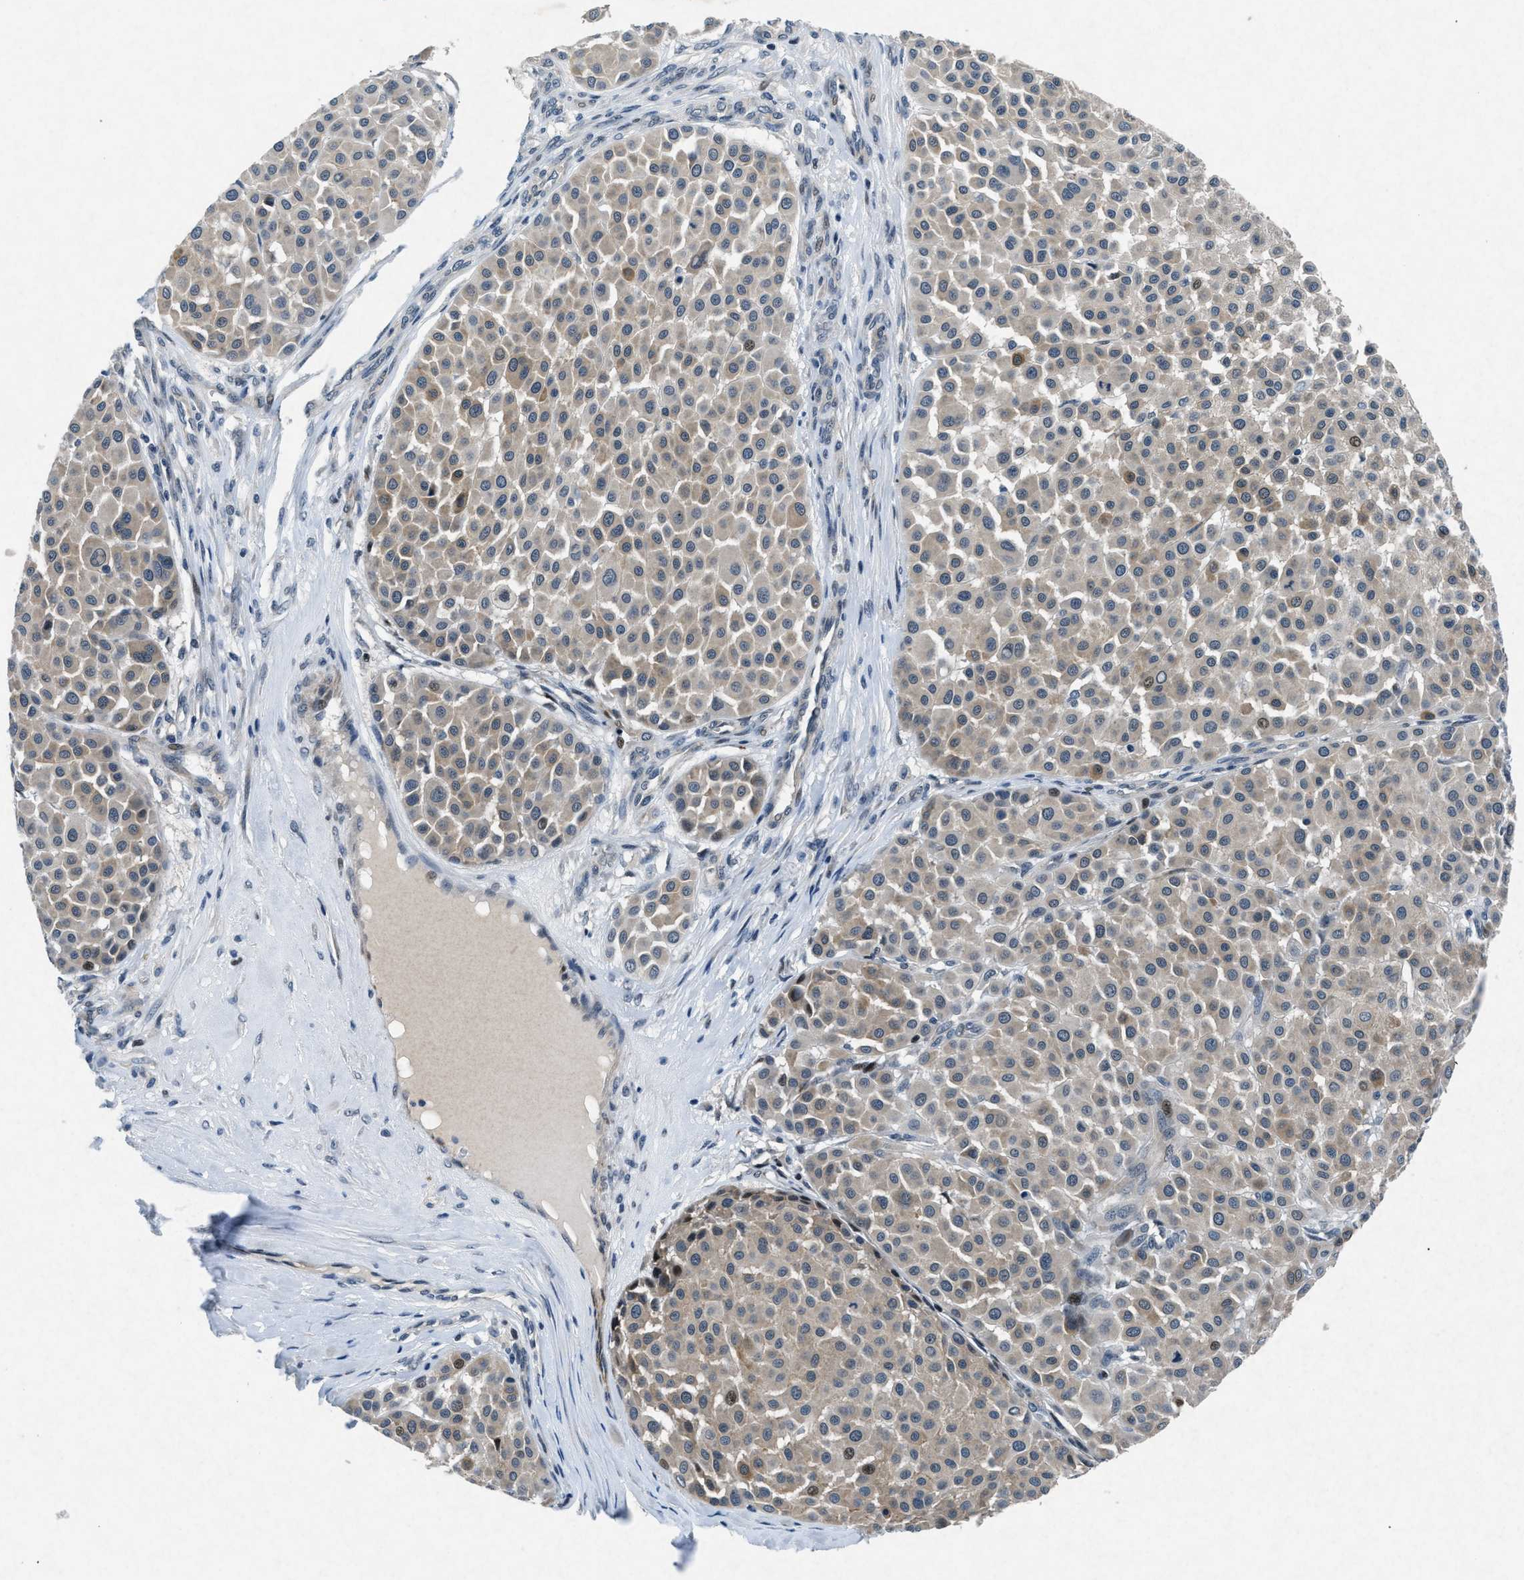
{"staining": {"intensity": "weak", "quantity": ">75%", "location": "cytoplasmic/membranous"}, "tissue": "melanoma", "cell_type": "Tumor cells", "image_type": "cancer", "snomed": [{"axis": "morphology", "description": "Malignant melanoma, Metastatic site"}, {"axis": "topography", "description": "Soft tissue"}], "caption": "Immunohistochemistry (DAB) staining of malignant melanoma (metastatic site) demonstrates weak cytoplasmic/membranous protein expression in approximately >75% of tumor cells.", "gene": "PHLDA1", "patient": {"sex": "male", "age": 41}}